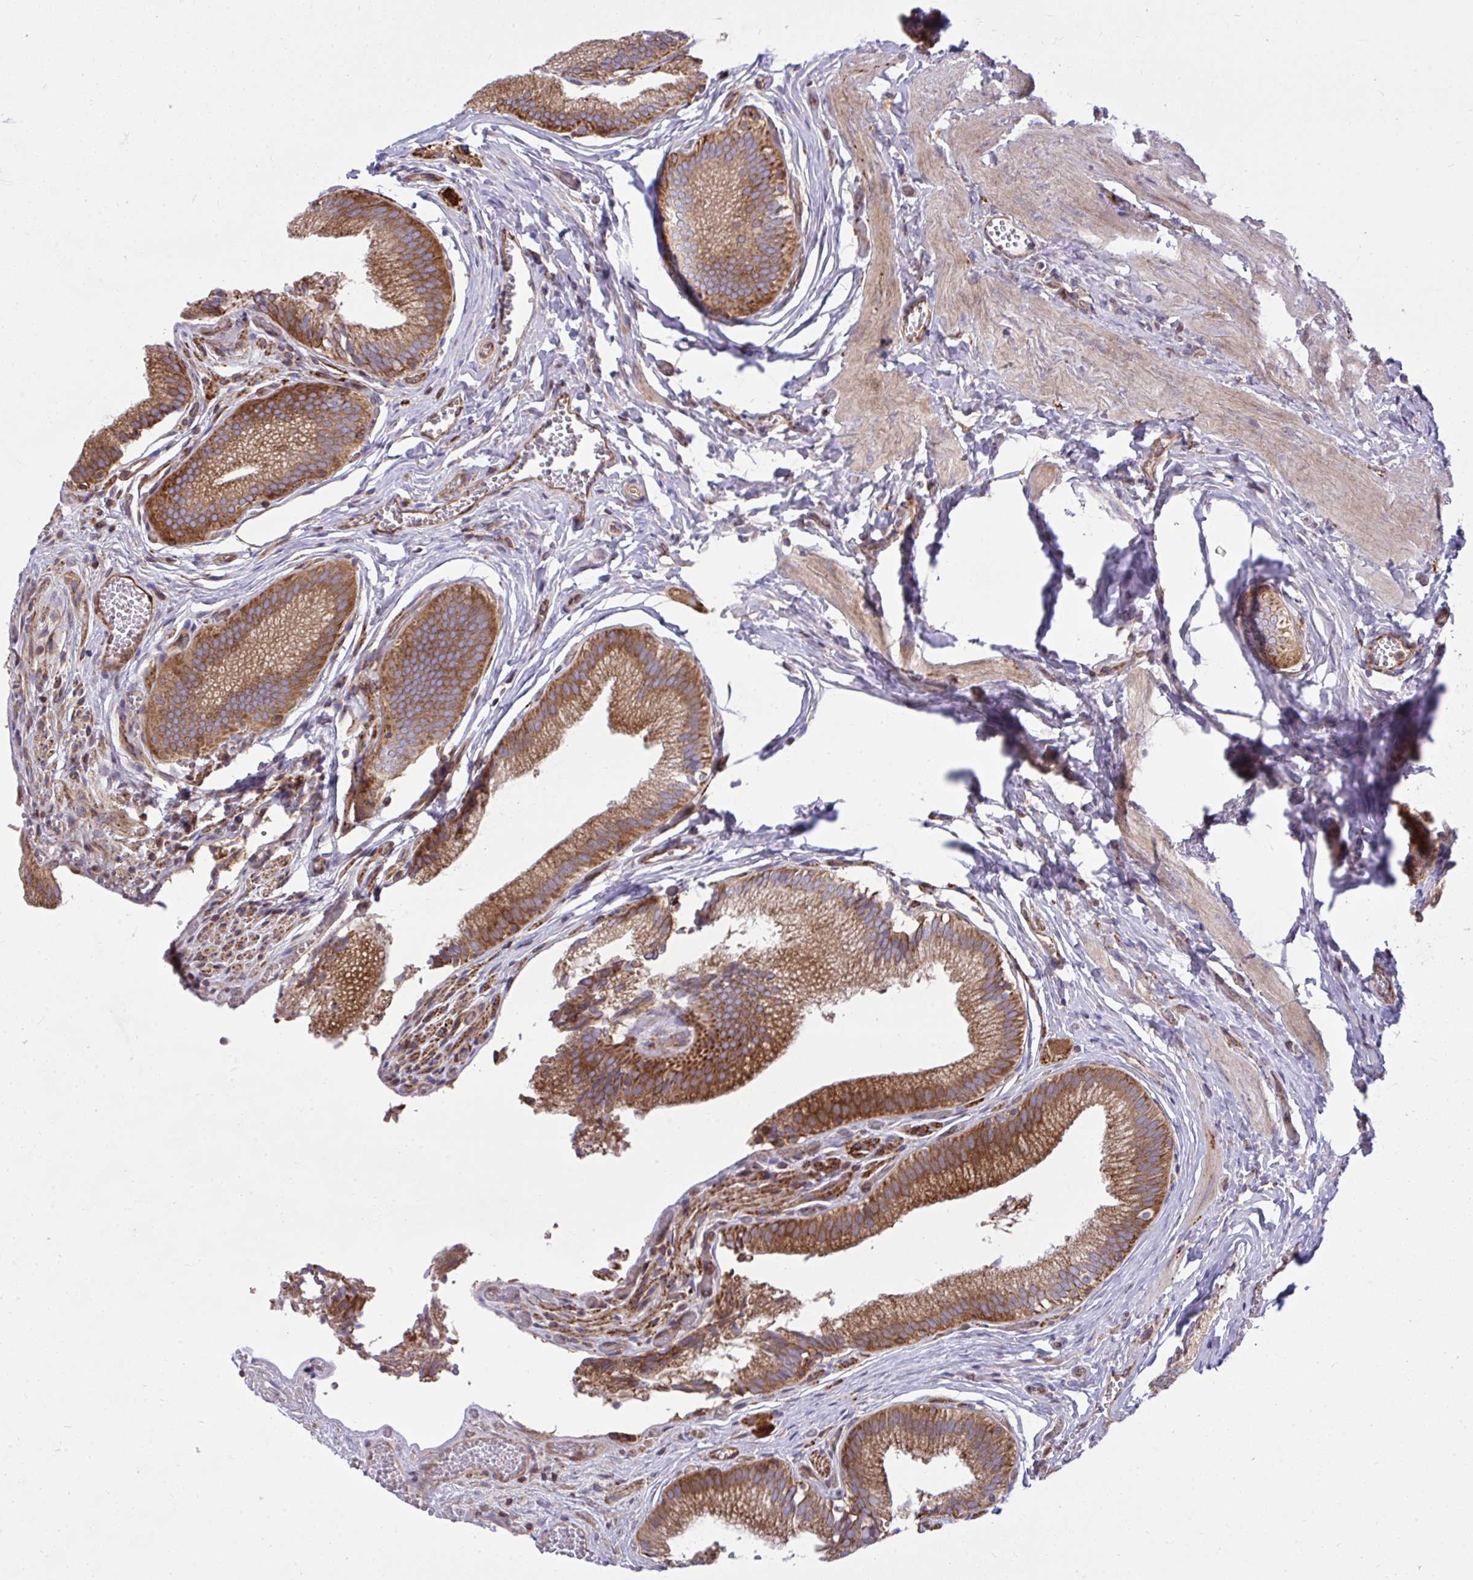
{"staining": {"intensity": "strong", "quantity": ">75%", "location": "cytoplasmic/membranous"}, "tissue": "gallbladder", "cell_type": "Glandular cells", "image_type": "normal", "snomed": [{"axis": "morphology", "description": "Normal tissue, NOS"}, {"axis": "topography", "description": "Gallbladder"}, {"axis": "topography", "description": "Peripheral nerve tissue"}], "caption": "Strong cytoplasmic/membranous staining for a protein is appreciated in about >75% of glandular cells of benign gallbladder using IHC.", "gene": "NMNAT3", "patient": {"sex": "male", "age": 17}}